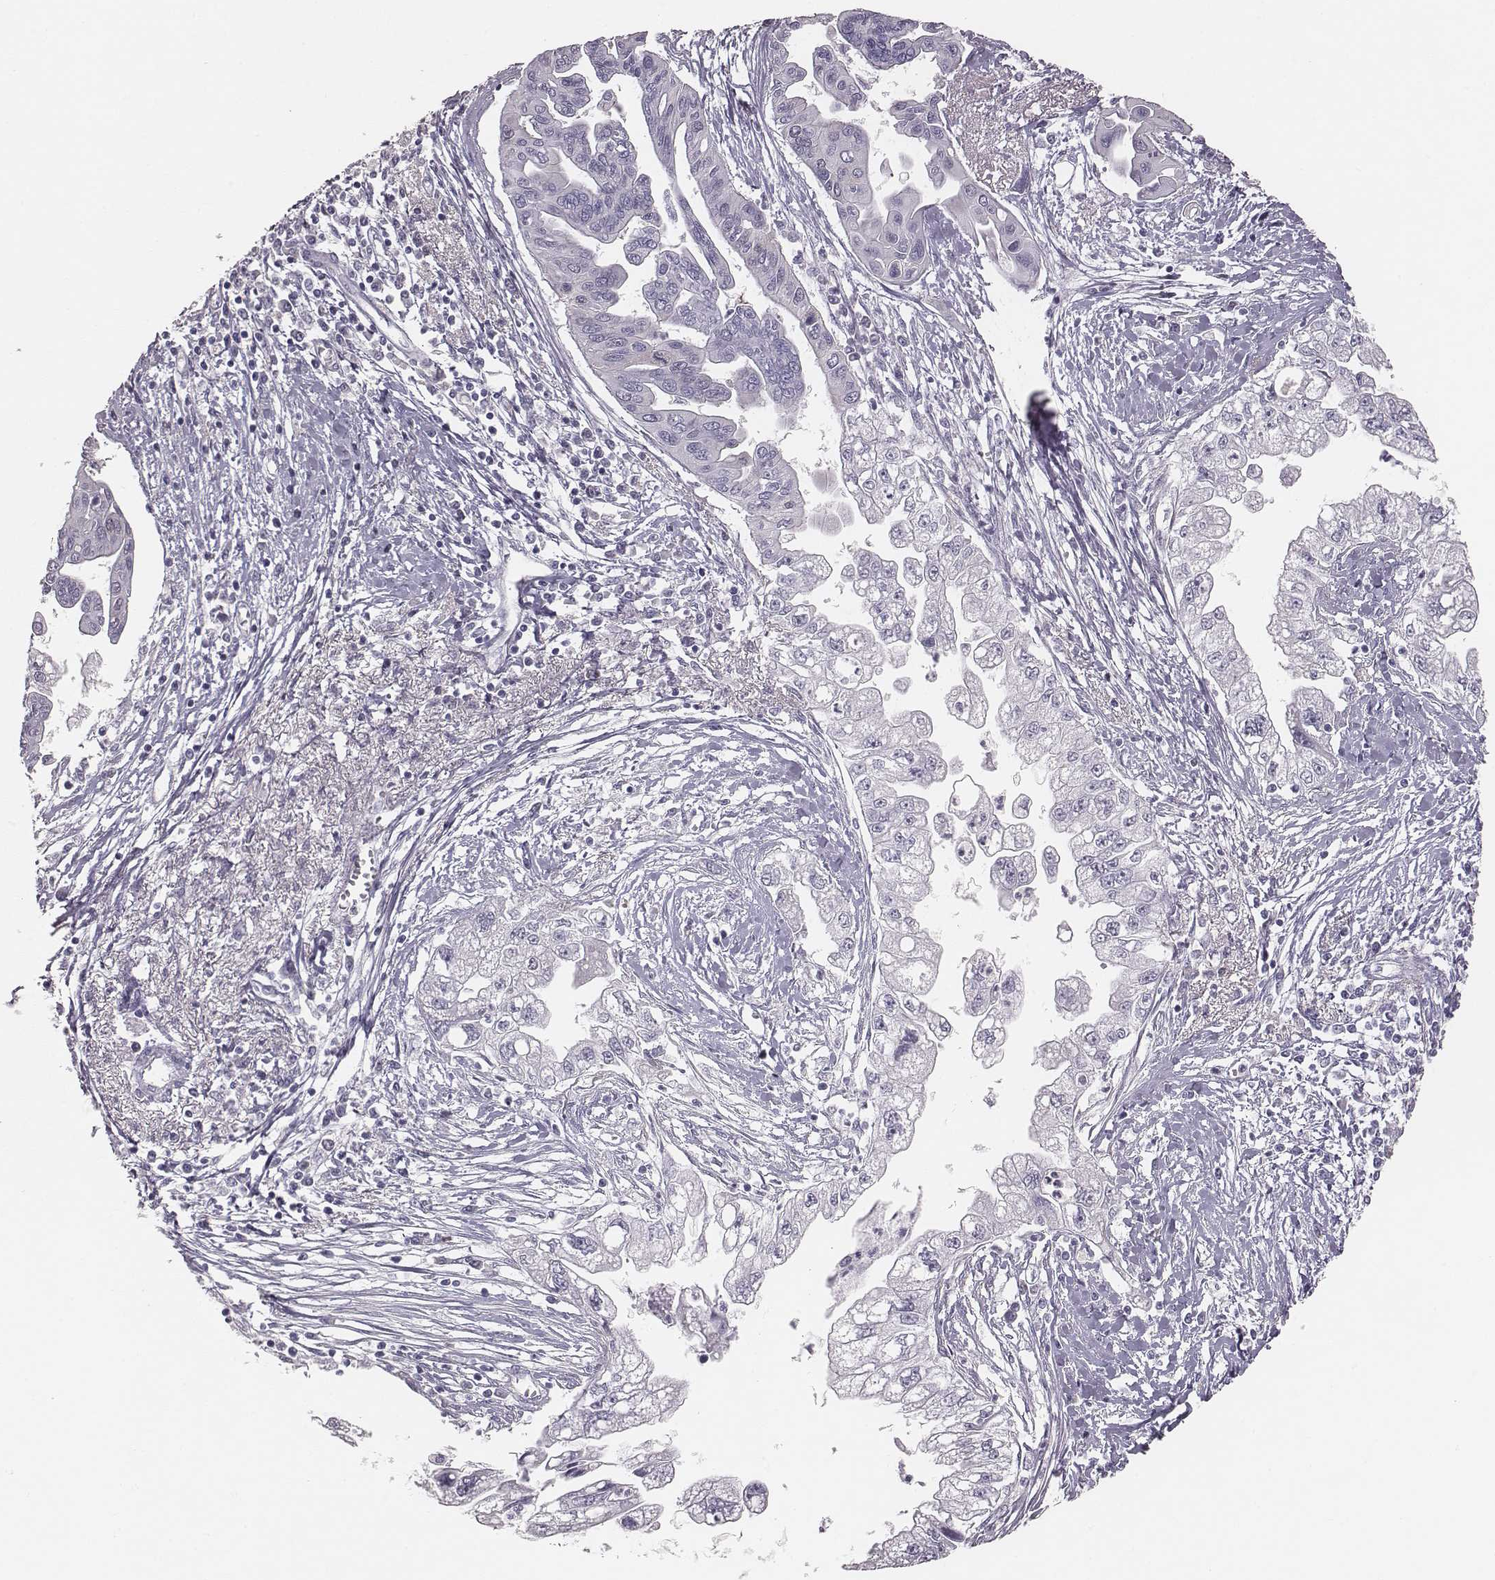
{"staining": {"intensity": "negative", "quantity": "none", "location": "none"}, "tissue": "pancreatic cancer", "cell_type": "Tumor cells", "image_type": "cancer", "snomed": [{"axis": "morphology", "description": "Adenocarcinoma, NOS"}, {"axis": "topography", "description": "Pancreas"}], "caption": "This is a photomicrograph of immunohistochemistry staining of pancreatic cancer (adenocarcinoma), which shows no positivity in tumor cells.", "gene": "PBK", "patient": {"sex": "male", "age": 70}}